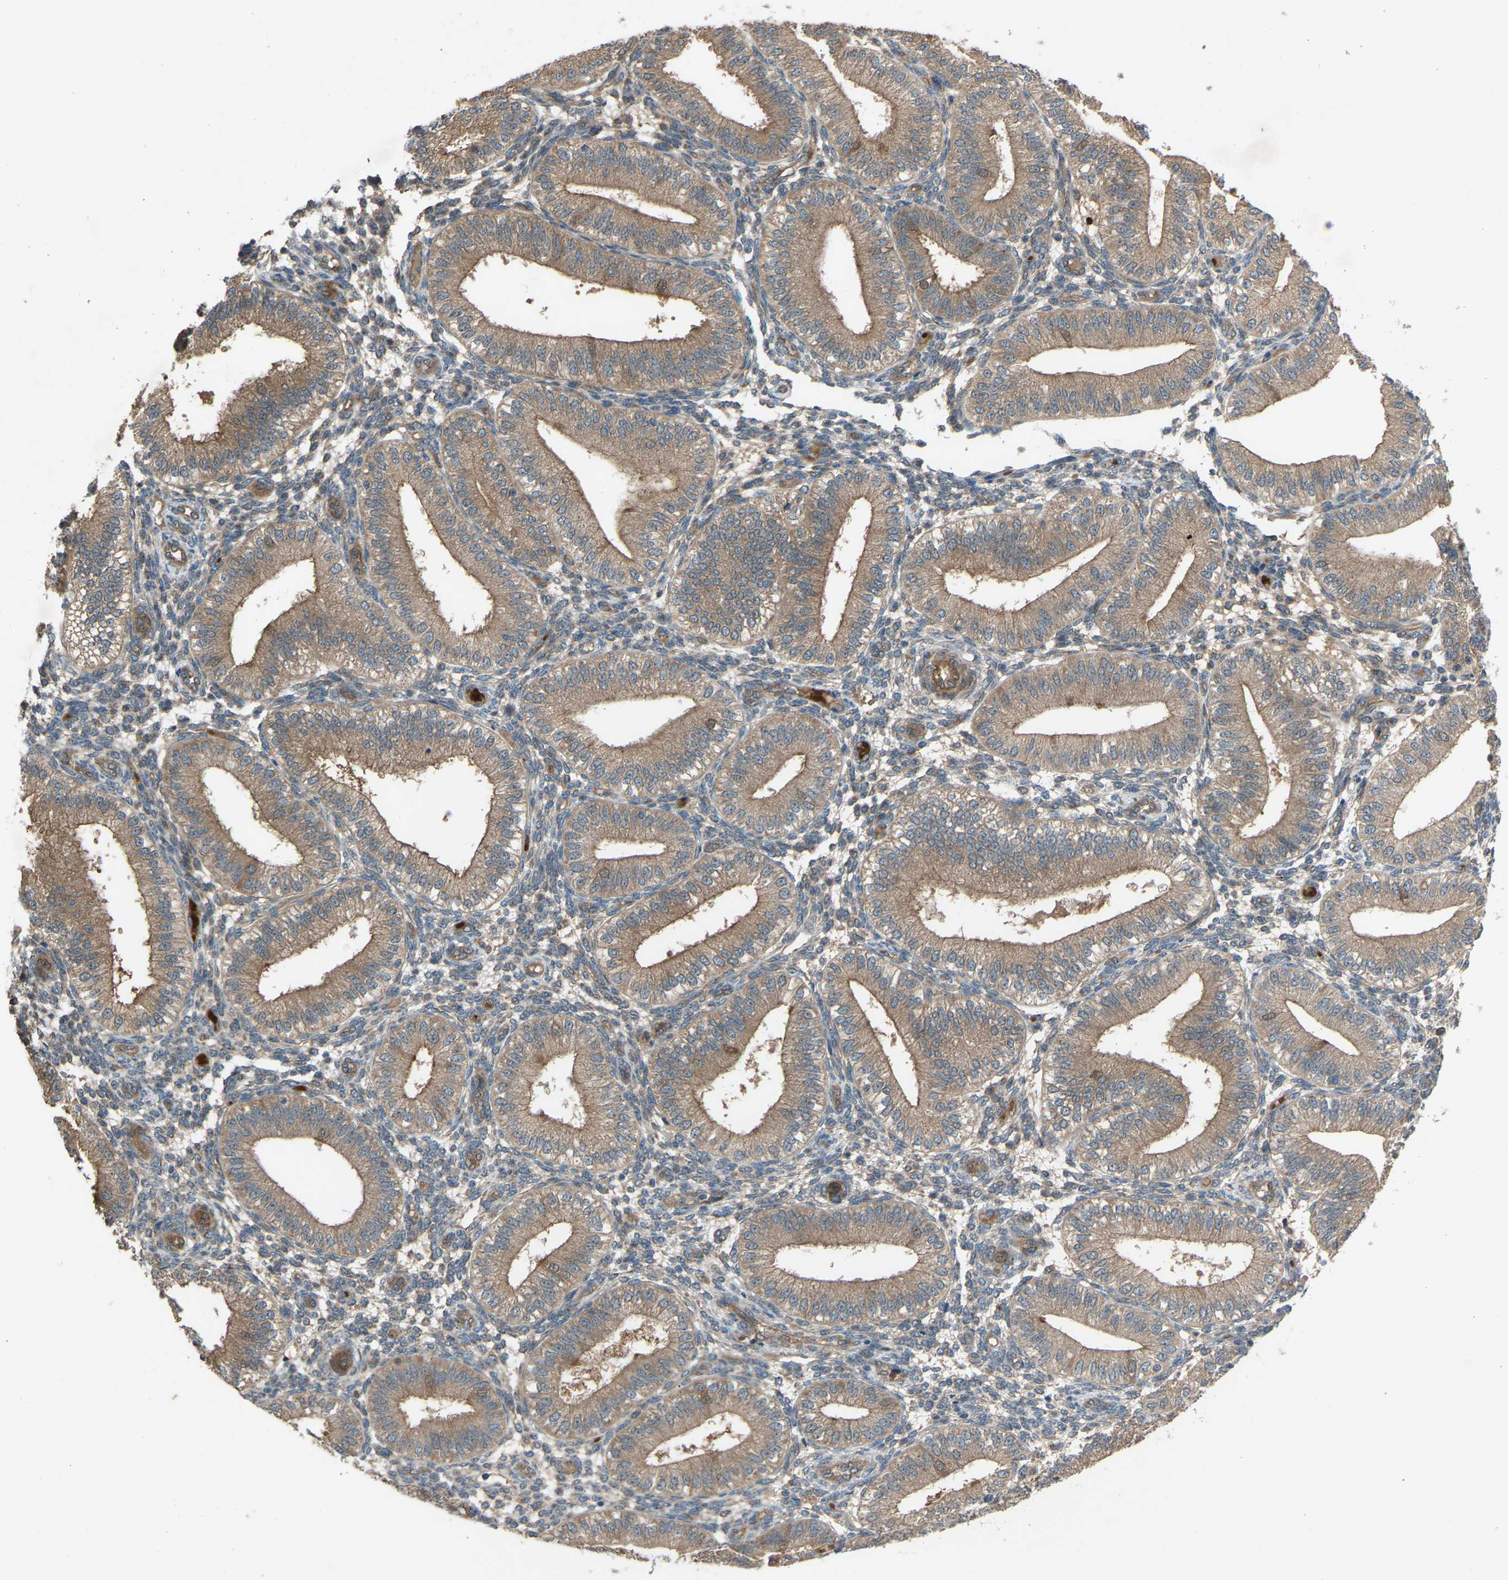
{"staining": {"intensity": "weak", "quantity": "25%-75%", "location": "cytoplasmic/membranous"}, "tissue": "endometrium", "cell_type": "Cells in endometrial stroma", "image_type": "normal", "snomed": [{"axis": "morphology", "description": "Normal tissue, NOS"}, {"axis": "topography", "description": "Endometrium"}], "caption": "DAB immunohistochemical staining of normal endometrium reveals weak cytoplasmic/membranous protein staining in approximately 25%-75% of cells in endometrial stroma. (IHC, brightfield microscopy, high magnification).", "gene": "GAS2L1", "patient": {"sex": "female", "age": 39}}